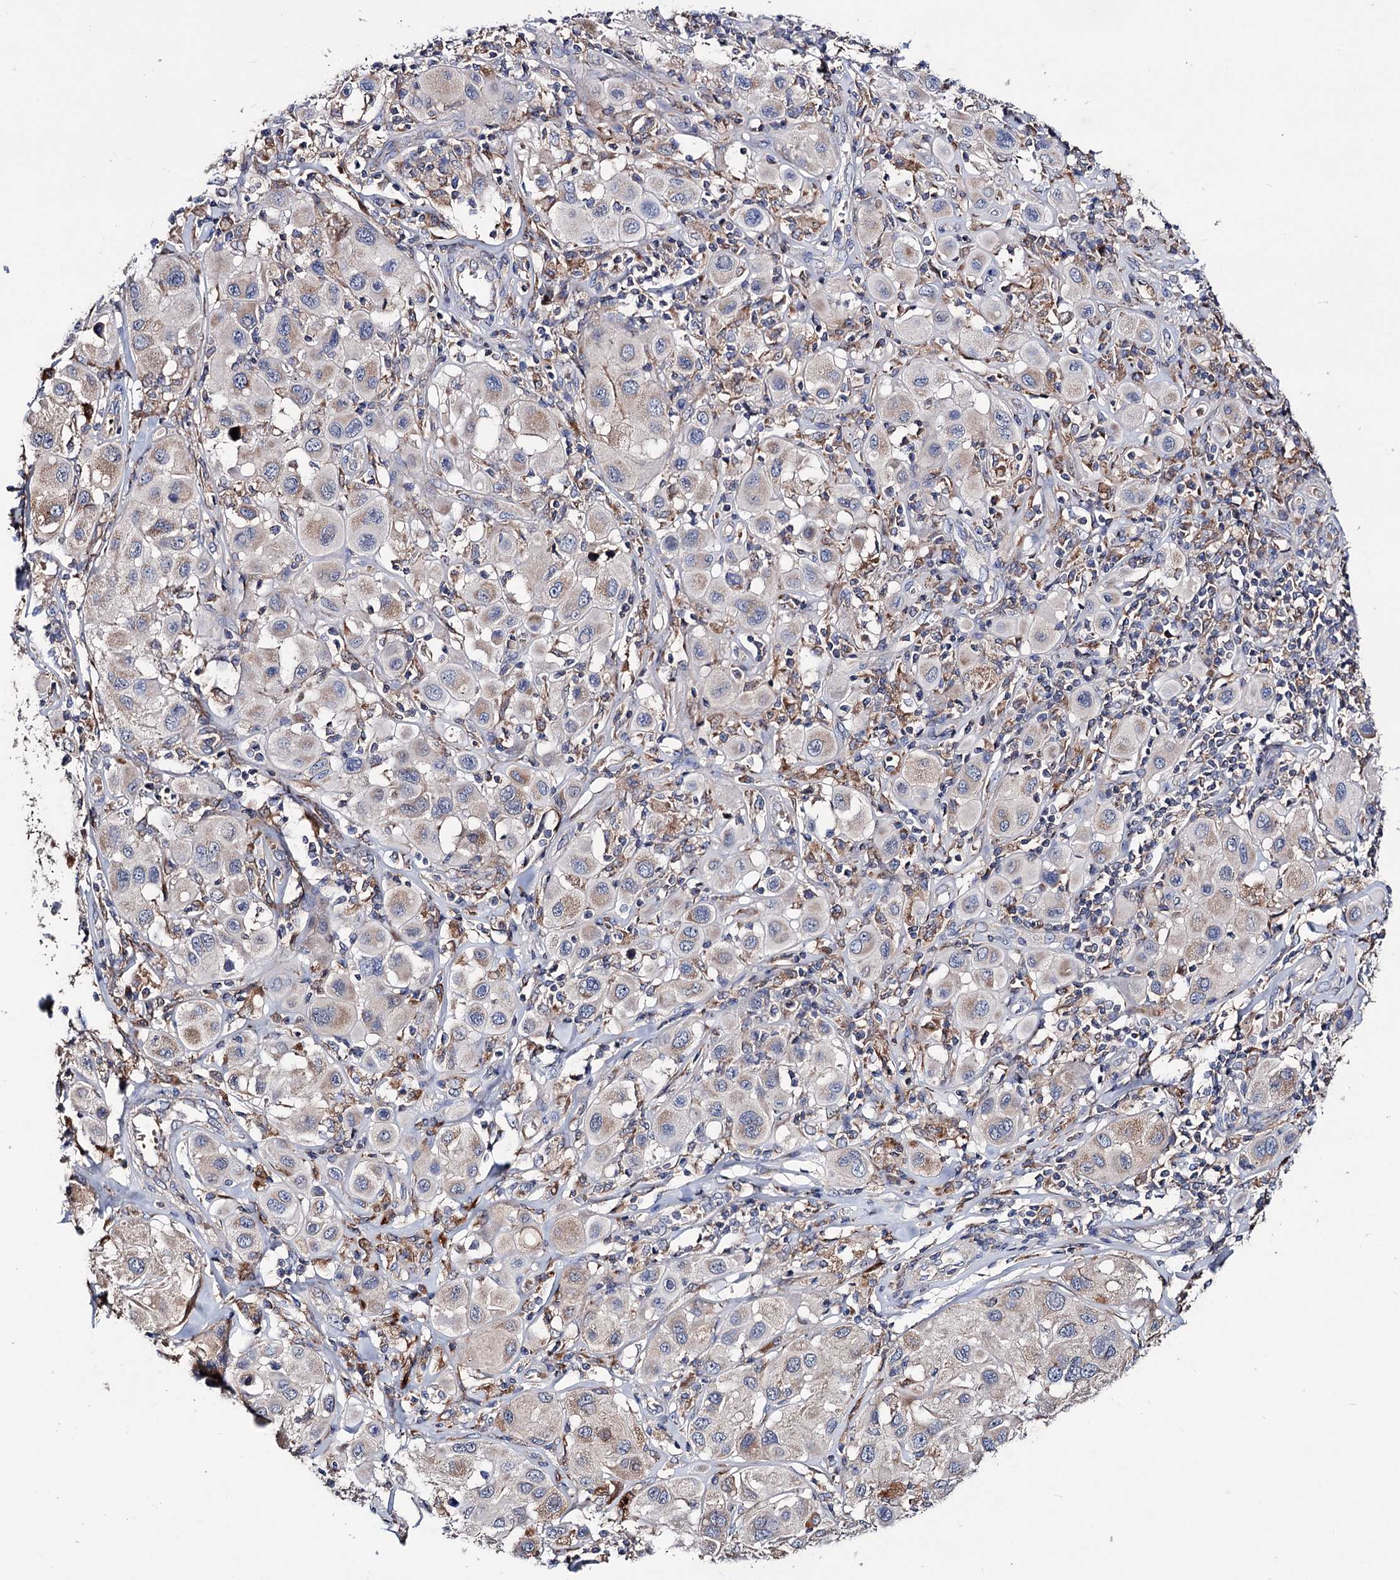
{"staining": {"intensity": "weak", "quantity": "25%-75%", "location": "cytoplasmic/membranous"}, "tissue": "melanoma", "cell_type": "Tumor cells", "image_type": "cancer", "snomed": [{"axis": "morphology", "description": "Malignant melanoma, Metastatic site"}, {"axis": "topography", "description": "Skin"}], "caption": "Malignant melanoma (metastatic site) stained with DAB (3,3'-diaminobenzidine) IHC exhibits low levels of weak cytoplasmic/membranous positivity in about 25%-75% of tumor cells.", "gene": "CLPB", "patient": {"sex": "male", "age": 41}}